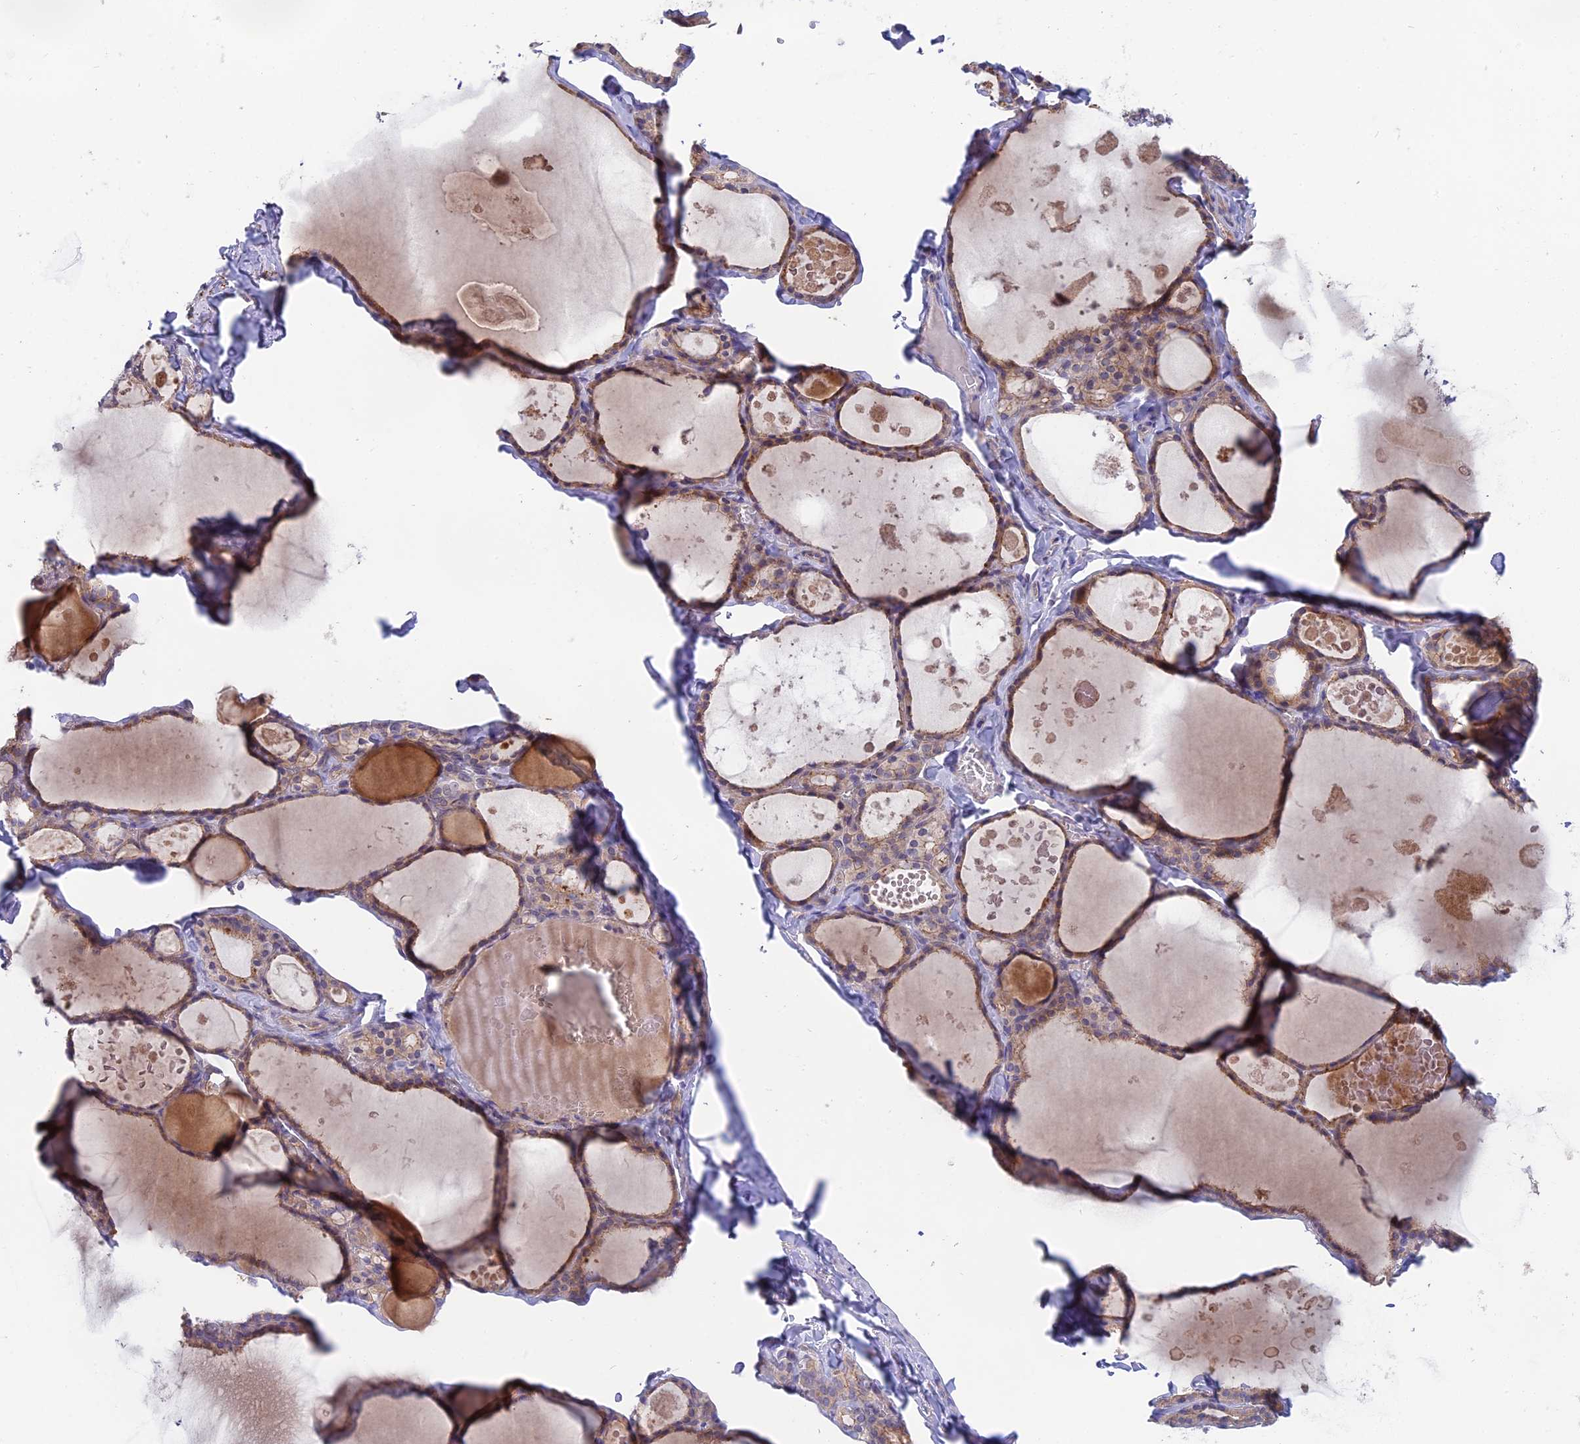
{"staining": {"intensity": "weak", "quantity": ">75%", "location": "cytoplasmic/membranous"}, "tissue": "thyroid gland", "cell_type": "Glandular cells", "image_type": "normal", "snomed": [{"axis": "morphology", "description": "Normal tissue, NOS"}, {"axis": "topography", "description": "Thyroid gland"}], "caption": "IHC image of unremarkable thyroid gland stained for a protein (brown), which demonstrates low levels of weak cytoplasmic/membranous expression in about >75% of glandular cells.", "gene": "TENT4B", "patient": {"sex": "male", "age": 56}}